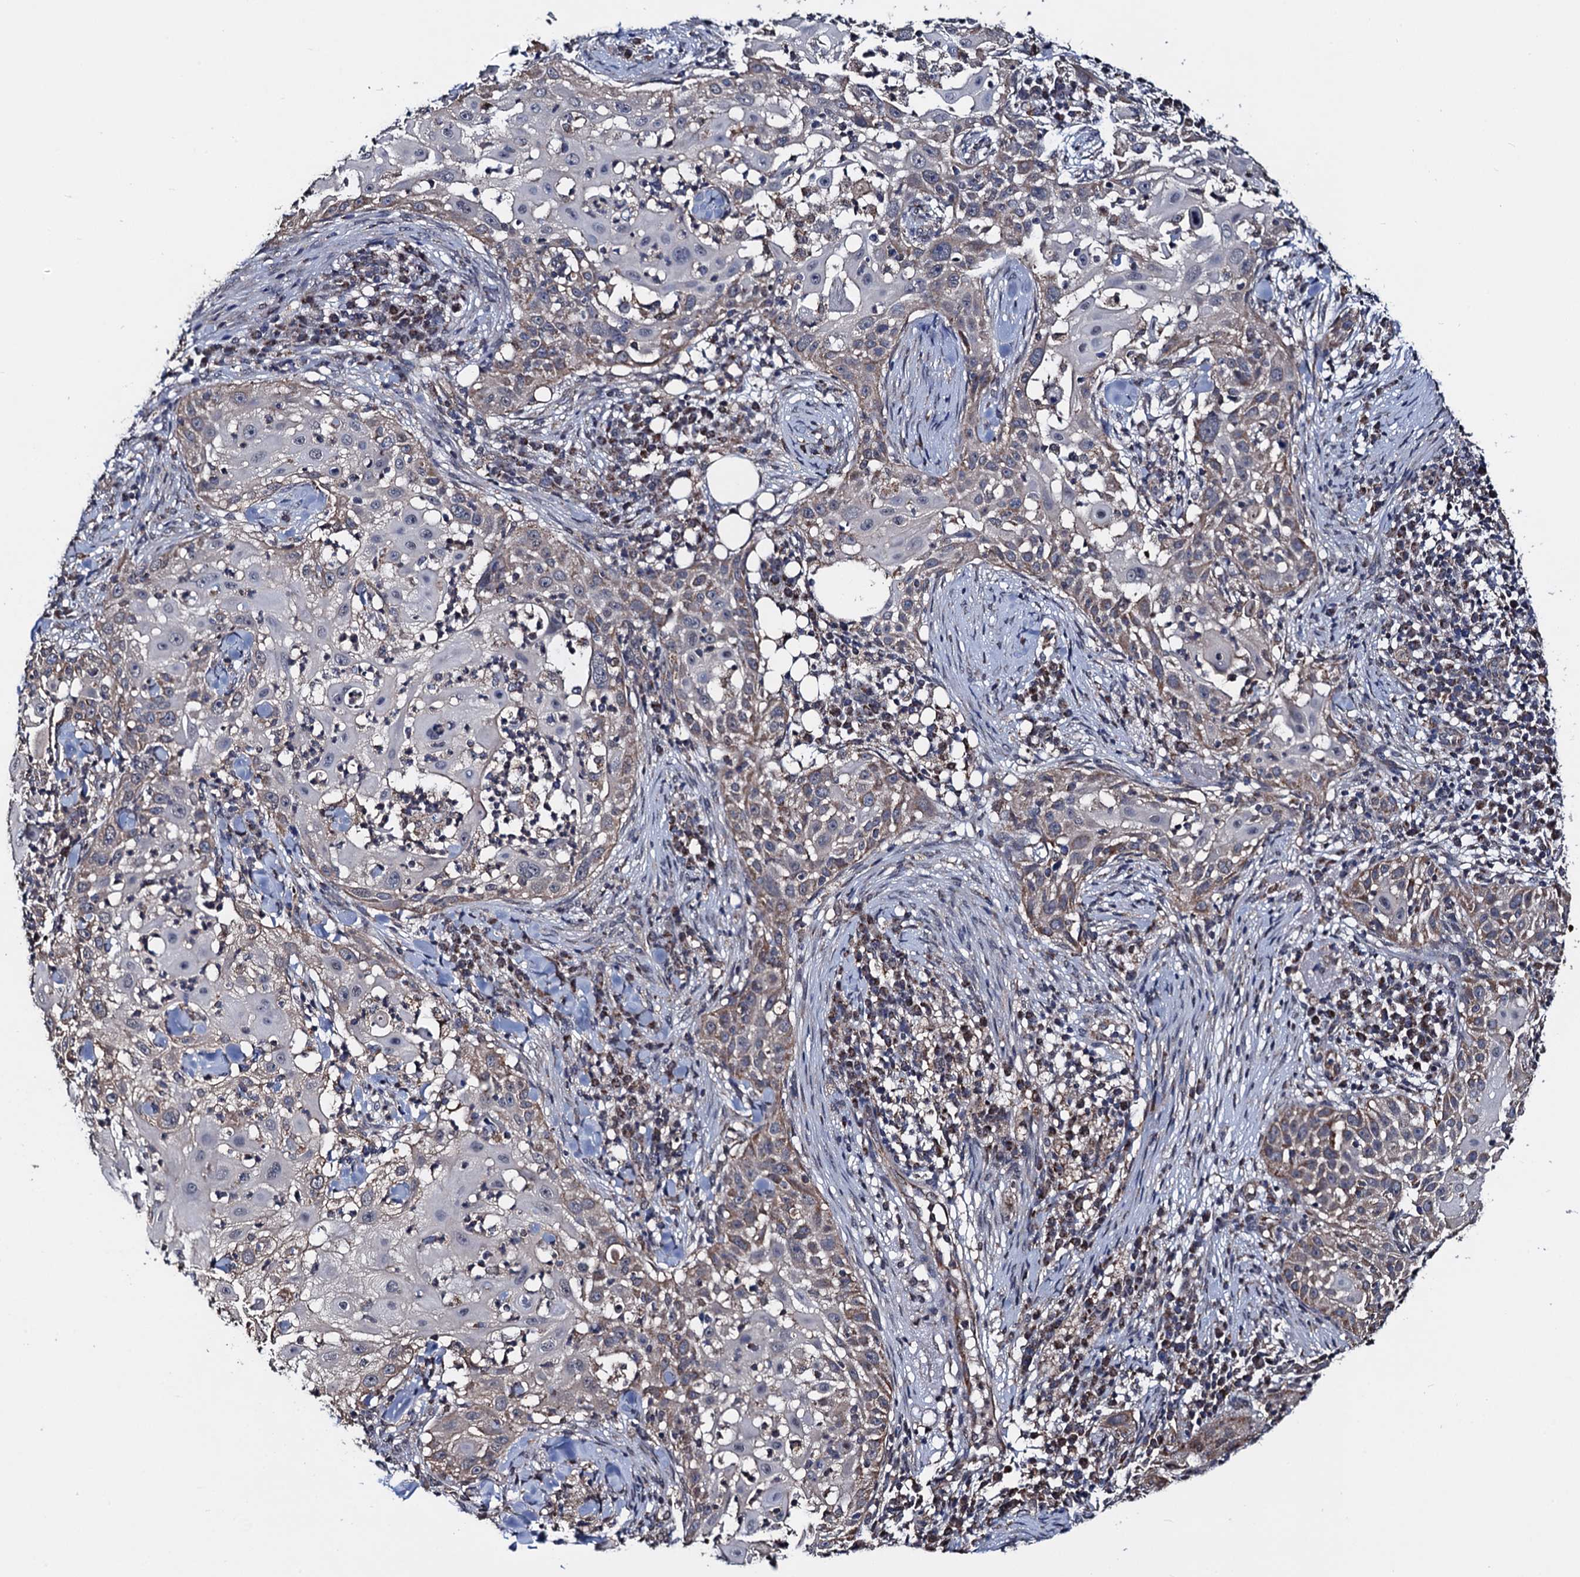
{"staining": {"intensity": "weak", "quantity": "<25%", "location": "cytoplasmic/membranous"}, "tissue": "skin cancer", "cell_type": "Tumor cells", "image_type": "cancer", "snomed": [{"axis": "morphology", "description": "Squamous cell carcinoma, NOS"}, {"axis": "topography", "description": "Skin"}], "caption": "Immunohistochemical staining of skin cancer (squamous cell carcinoma) exhibits no significant staining in tumor cells.", "gene": "PTCD3", "patient": {"sex": "female", "age": 44}}